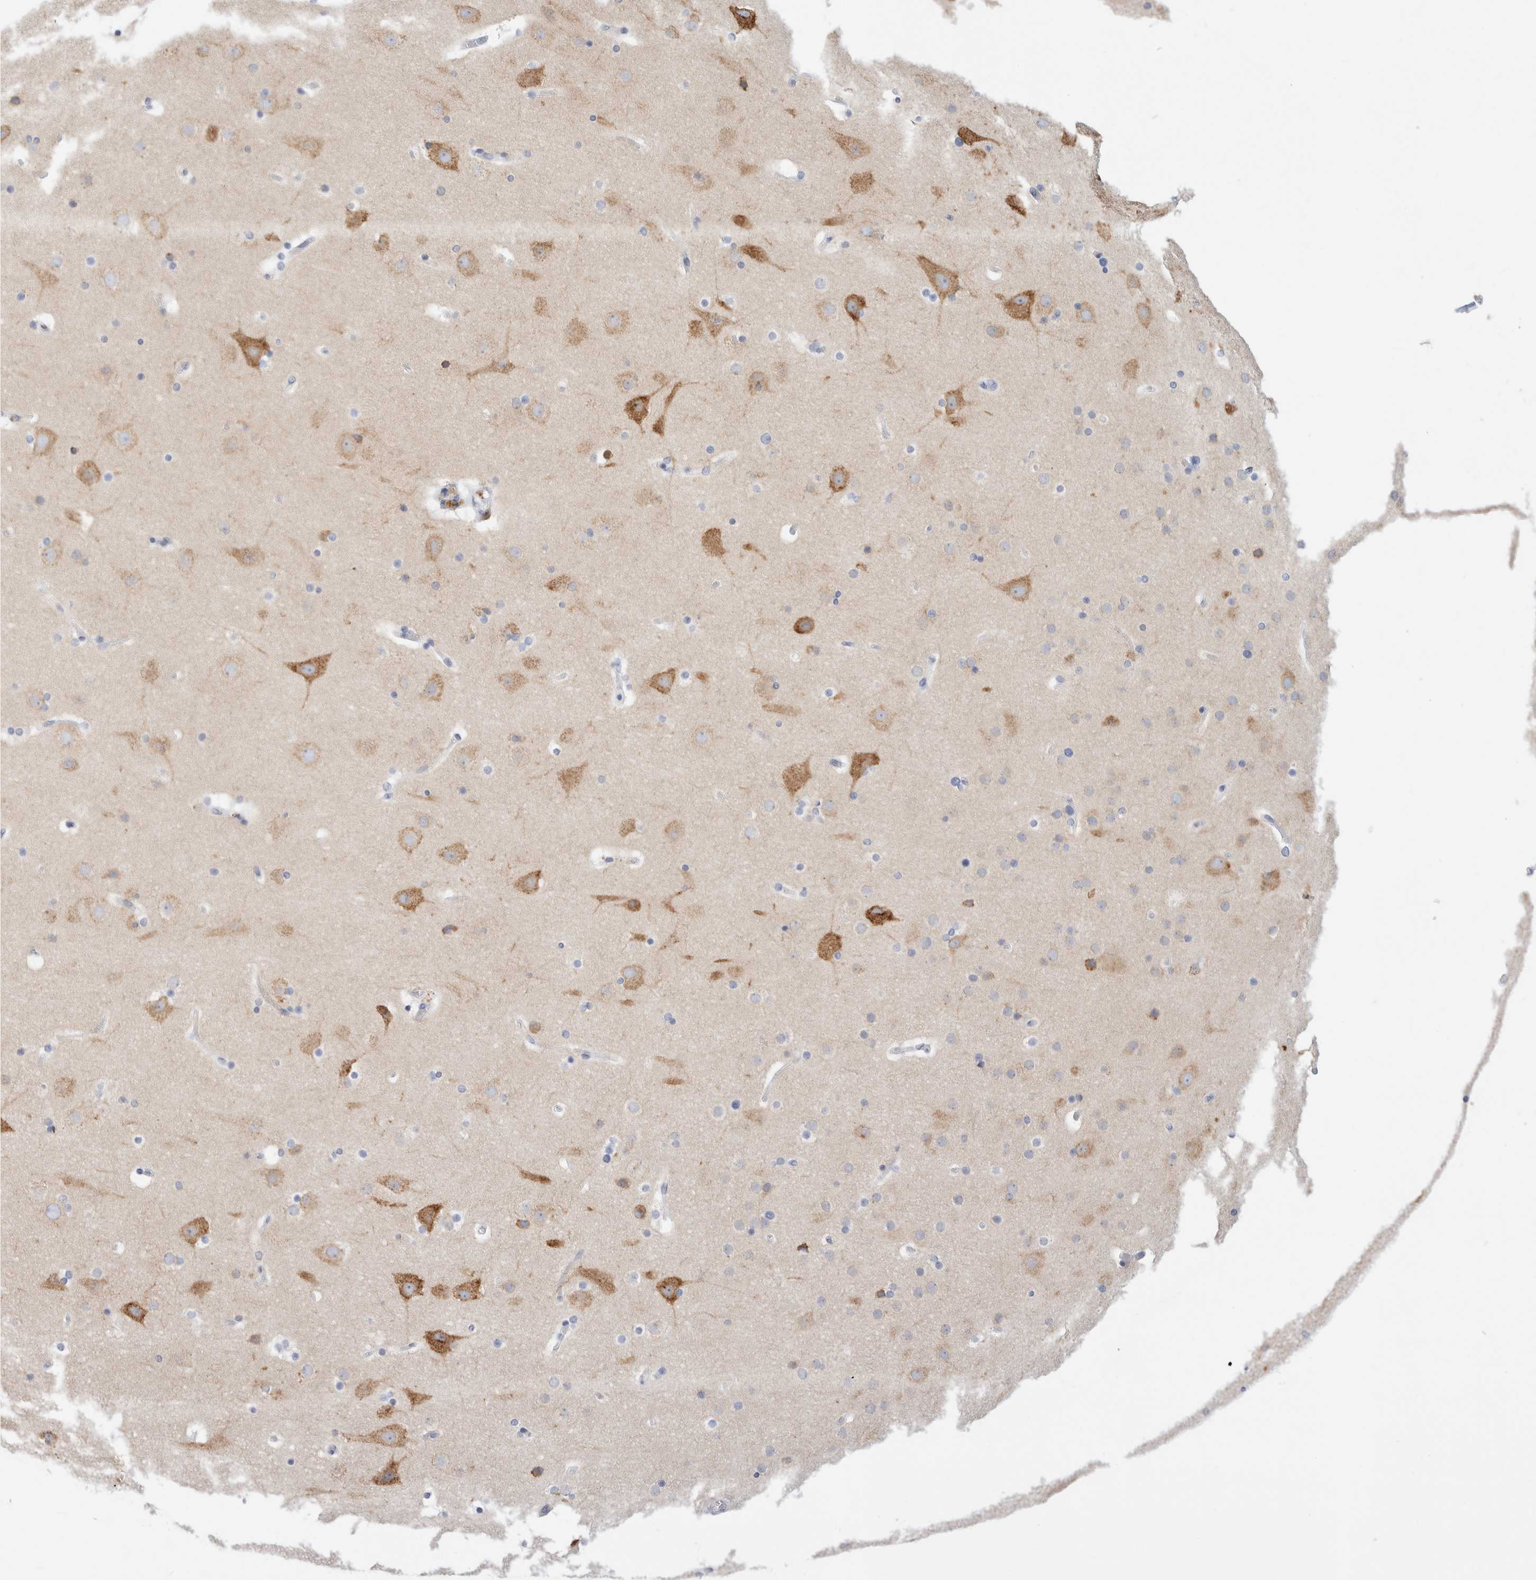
{"staining": {"intensity": "negative", "quantity": "none", "location": "none"}, "tissue": "cerebral cortex", "cell_type": "Endothelial cells", "image_type": "normal", "snomed": [{"axis": "morphology", "description": "Normal tissue, NOS"}, {"axis": "topography", "description": "Cerebral cortex"}], "caption": "High power microscopy histopathology image of an immunohistochemistry photomicrograph of benign cerebral cortex, revealing no significant expression in endothelial cells.", "gene": "CSK", "patient": {"sex": "male", "age": 57}}